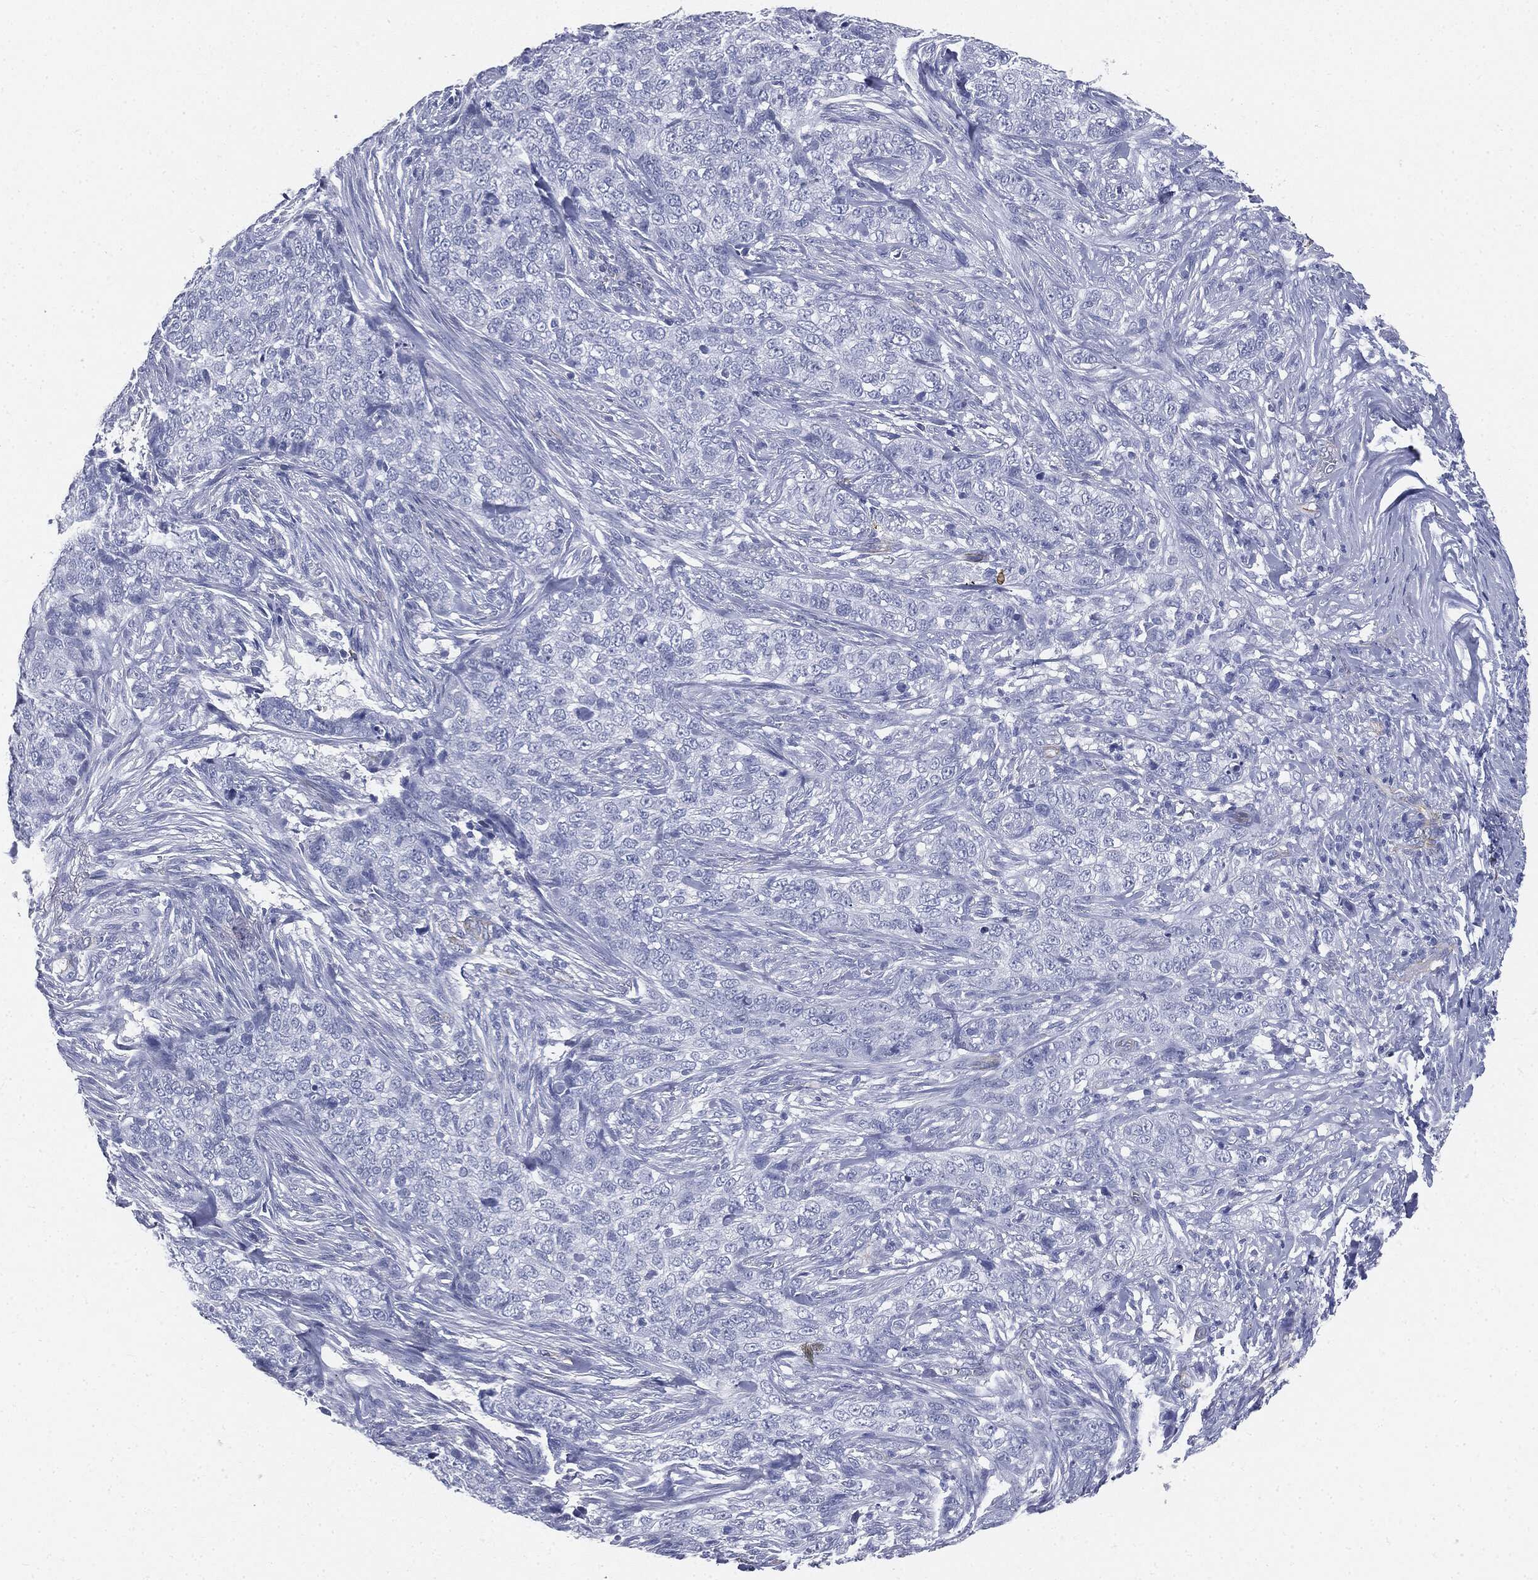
{"staining": {"intensity": "negative", "quantity": "none", "location": "none"}, "tissue": "skin cancer", "cell_type": "Tumor cells", "image_type": "cancer", "snomed": [{"axis": "morphology", "description": "Basal cell carcinoma"}, {"axis": "topography", "description": "Skin"}], "caption": "This is a histopathology image of immunohistochemistry staining of skin basal cell carcinoma, which shows no expression in tumor cells.", "gene": "MUC5AC", "patient": {"sex": "female", "age": 69}}